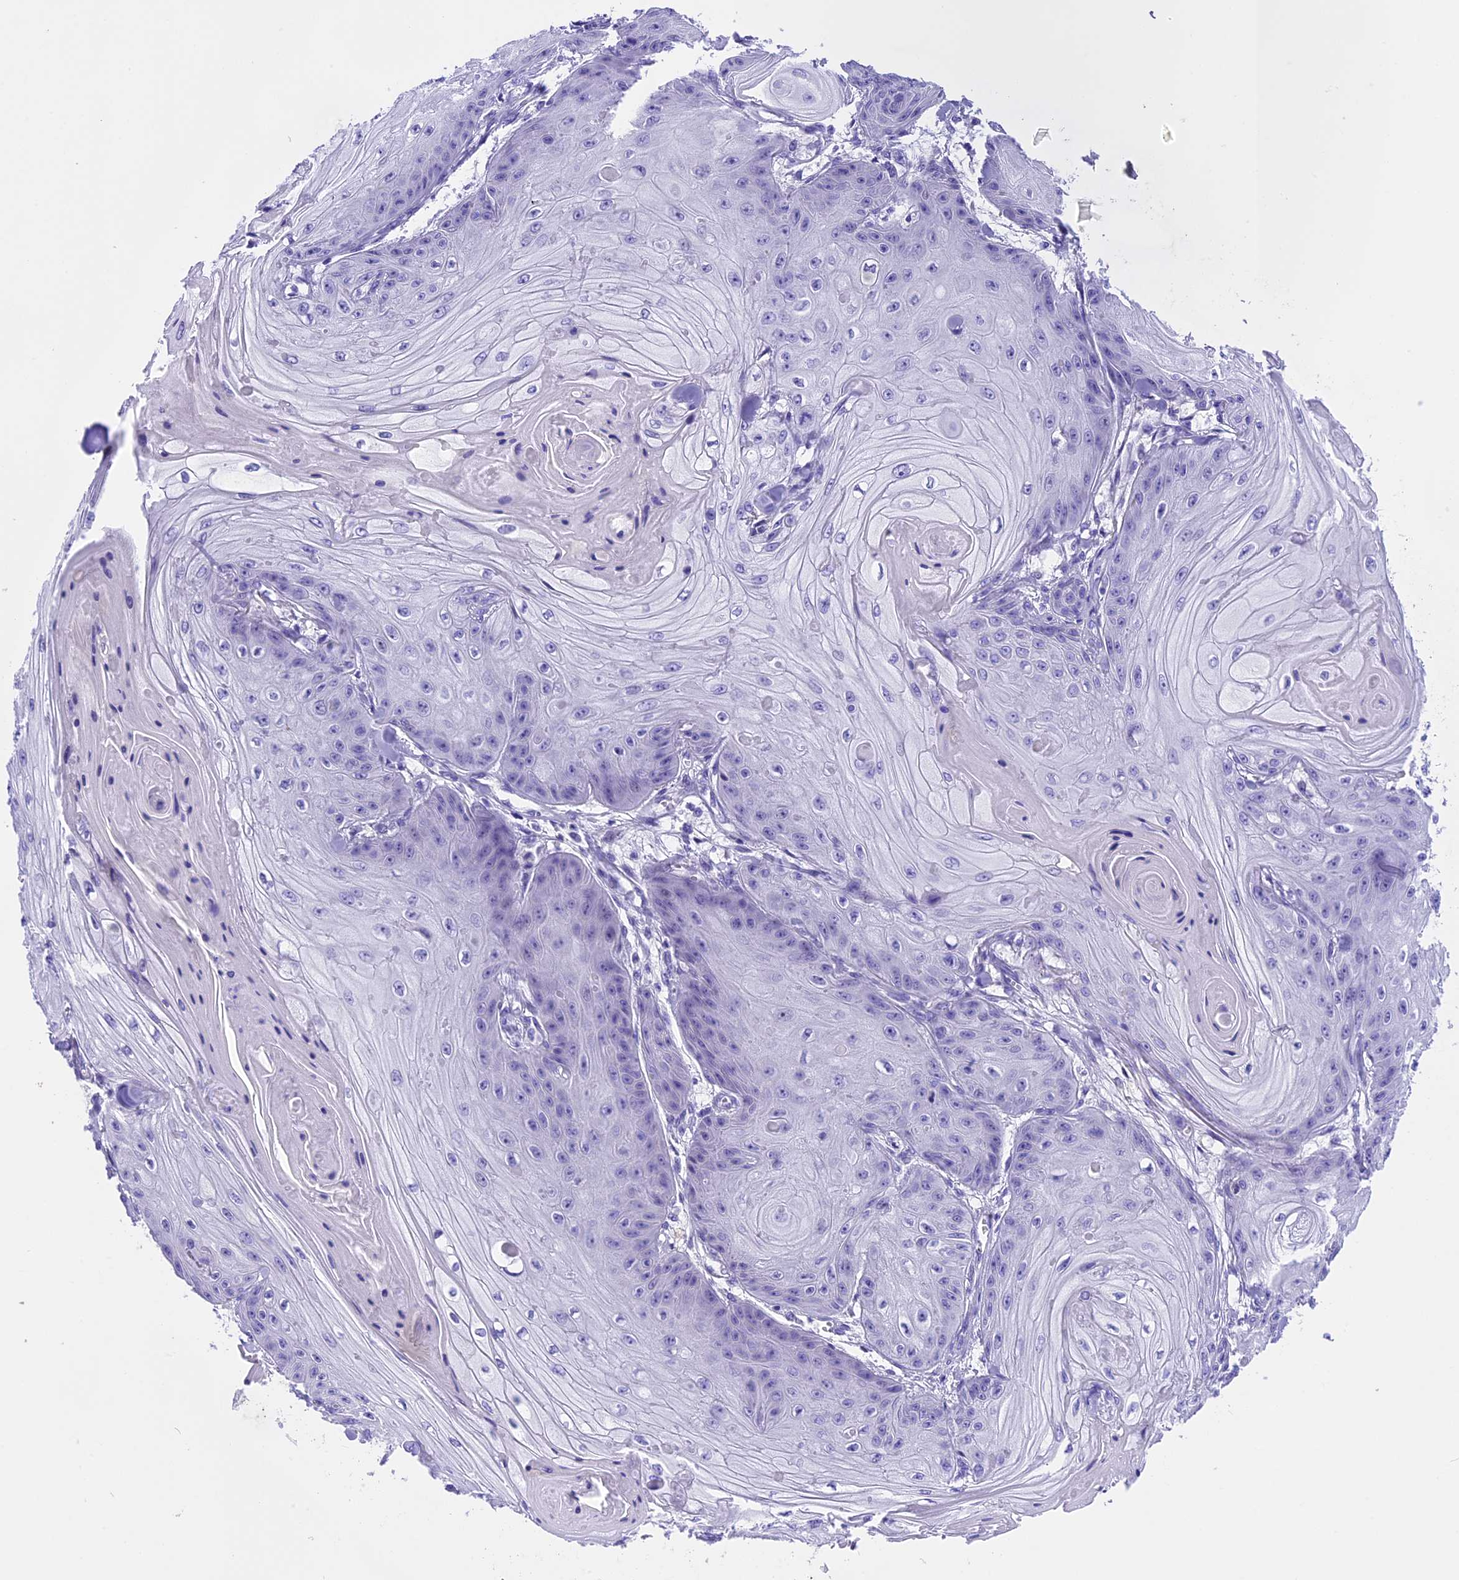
{"staining": {"intensity": "negative", "quantity": "none", "location": "none"}, "tissue": "skin cancer", "cell_type": "Tumor cells", "image_type": "cancer", "snomed": [{"axis": "morphology", "description": "Squamous cell carcinoma, NOS"}, {"axis": "topography", "description": "Skin"}], "caption": "An image of skin squamous cell carcinoma stained for a protein reveals no brown staining in tumor cells.", "gene": "PRR15", "patient": {"sex": "male", "age": 74}}